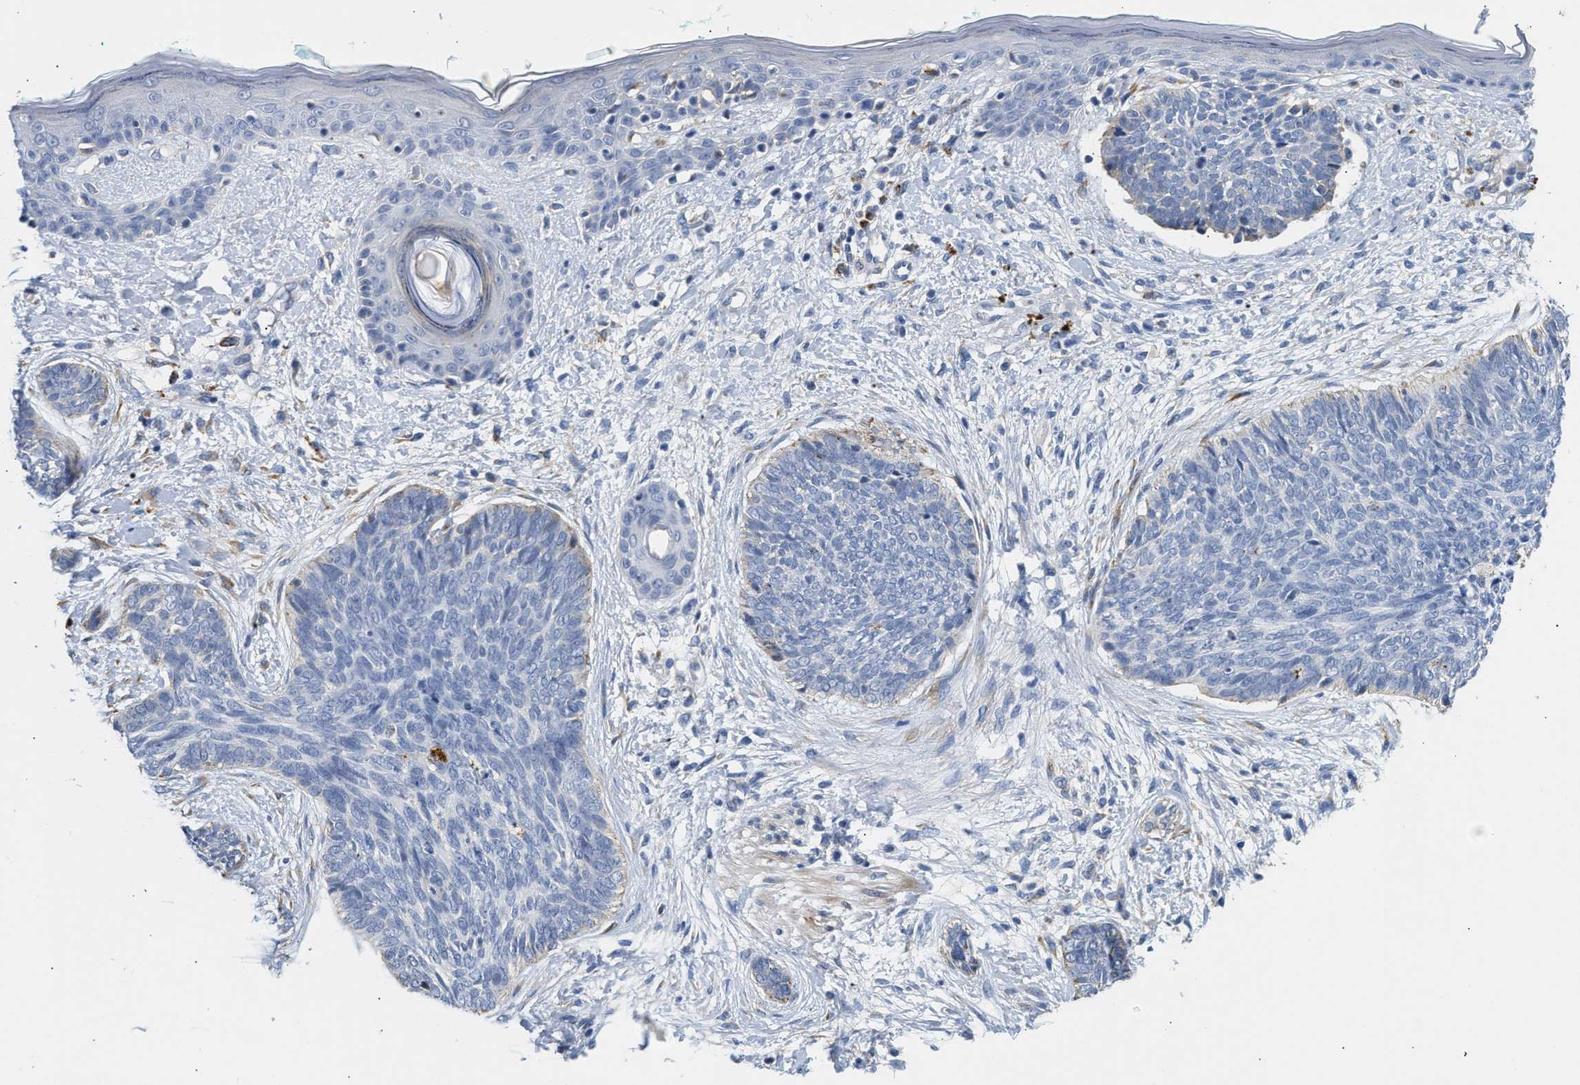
{"staining": {"intensity": "negative", "quantity": "none", "location": "none"}, "tissue": "skin cancer", "cell_type": "Tumor cells", "image_type": "cancer", "snomed": [{"axis": "morphology", "description": "Basal cell carcinoma"}, {"axis": "topography", "description": "Skin"}], "caption": "Protein analysis of skin basal cell carcinoma demonstrates no significant expression in tumor cells.", "gene": "PPM1L", "patient": {"sex": "female", "age": 84}}